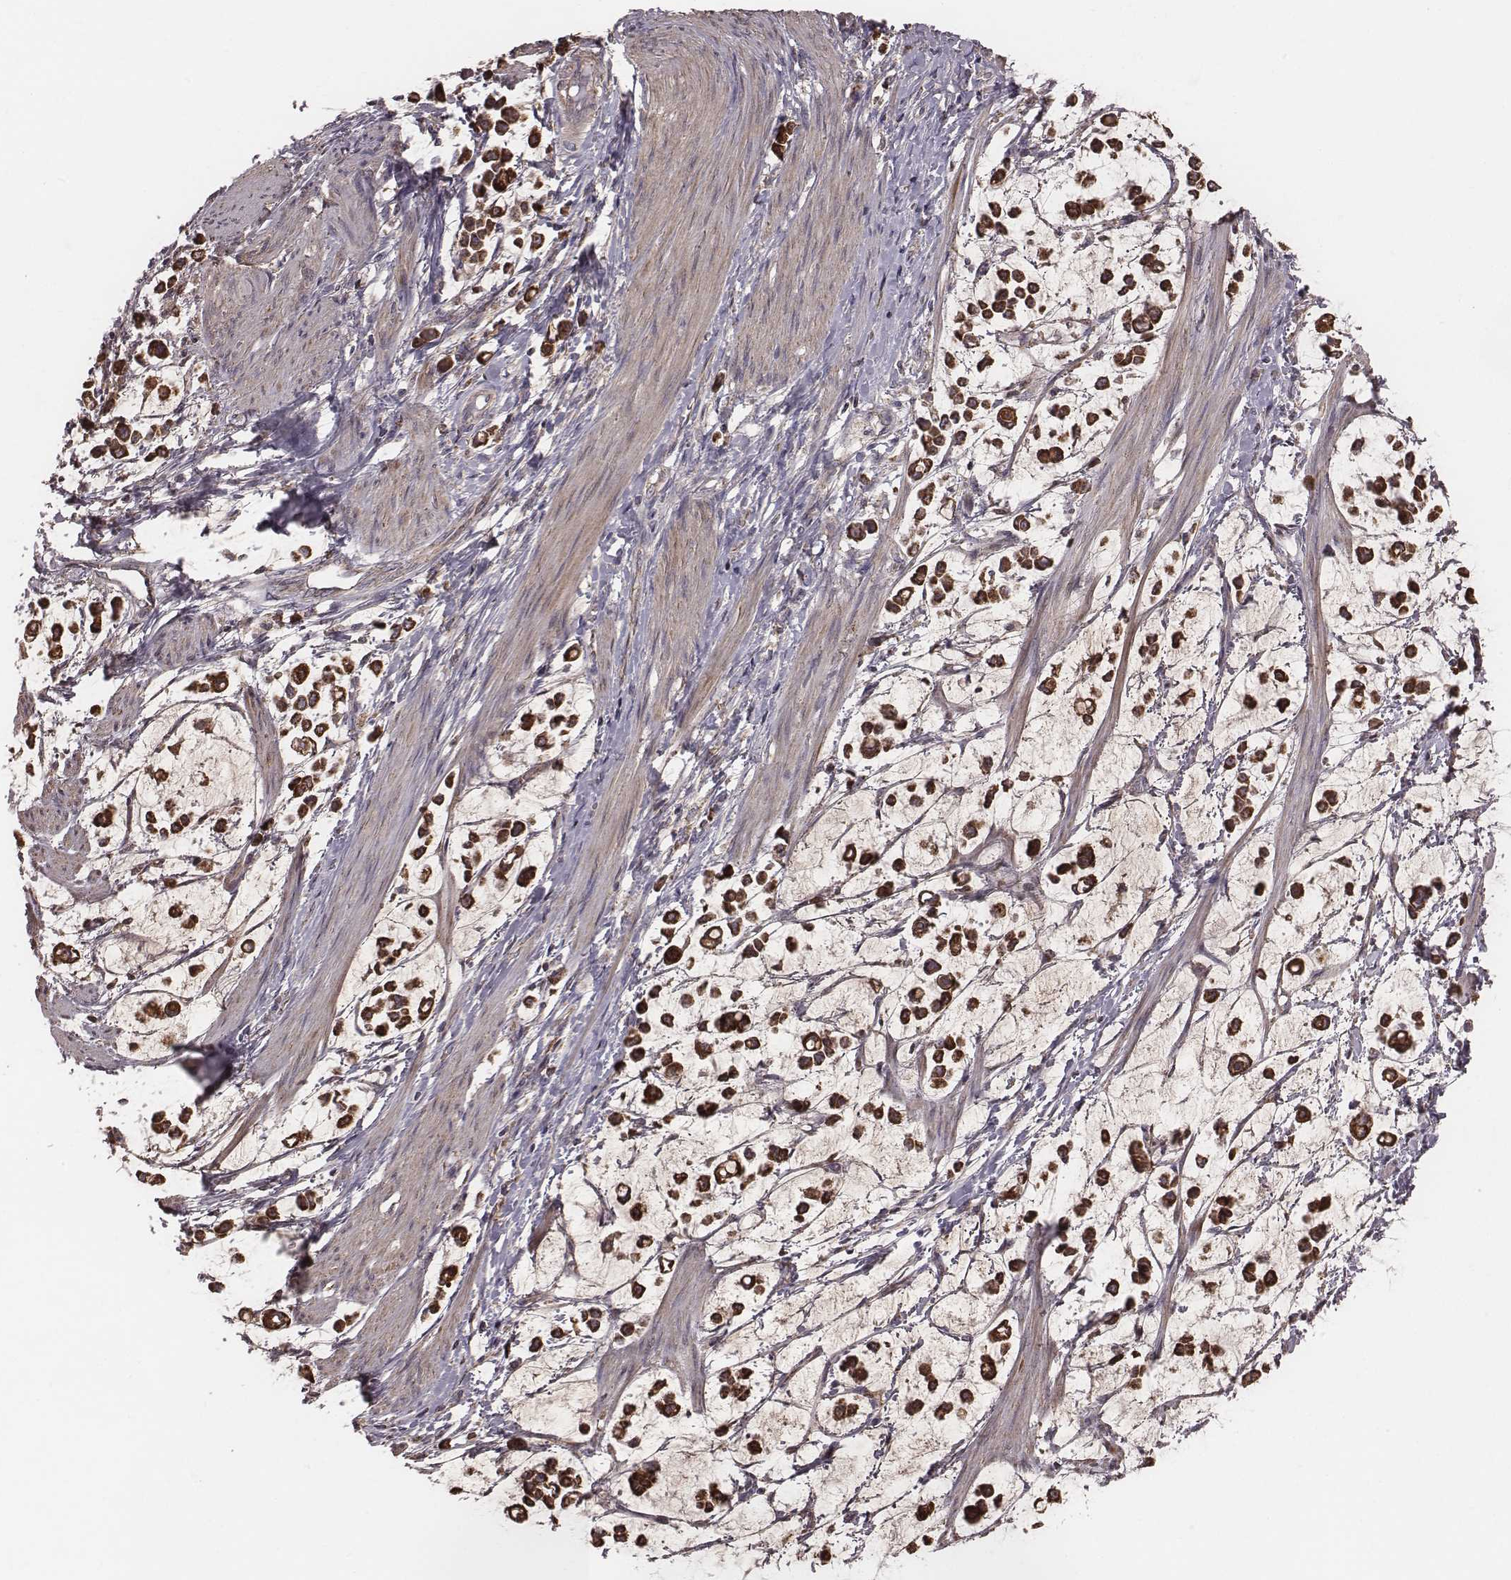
{"staining": {"intensity": "strong", "quantity": ">75%", "location": "cytoplasmic/membranous"}, "tissue": "stomach cancer", "cell_type": "Tumor cells", "image_type": "cancer", "snomed": [{"axis": "morphology", "description": "Adenocarcinoma, NOS"}, {"axis": "topography", "description": "Stomach"}], "caption": "The histopathology image exhibits staining of adenocarcinoma (stomach), revealing strong cytoplasmic/membranous protein expression (brown color) within tumor cells.", "gene": "PDCD2L", "patient": {"sex": "male", "age": 82}}